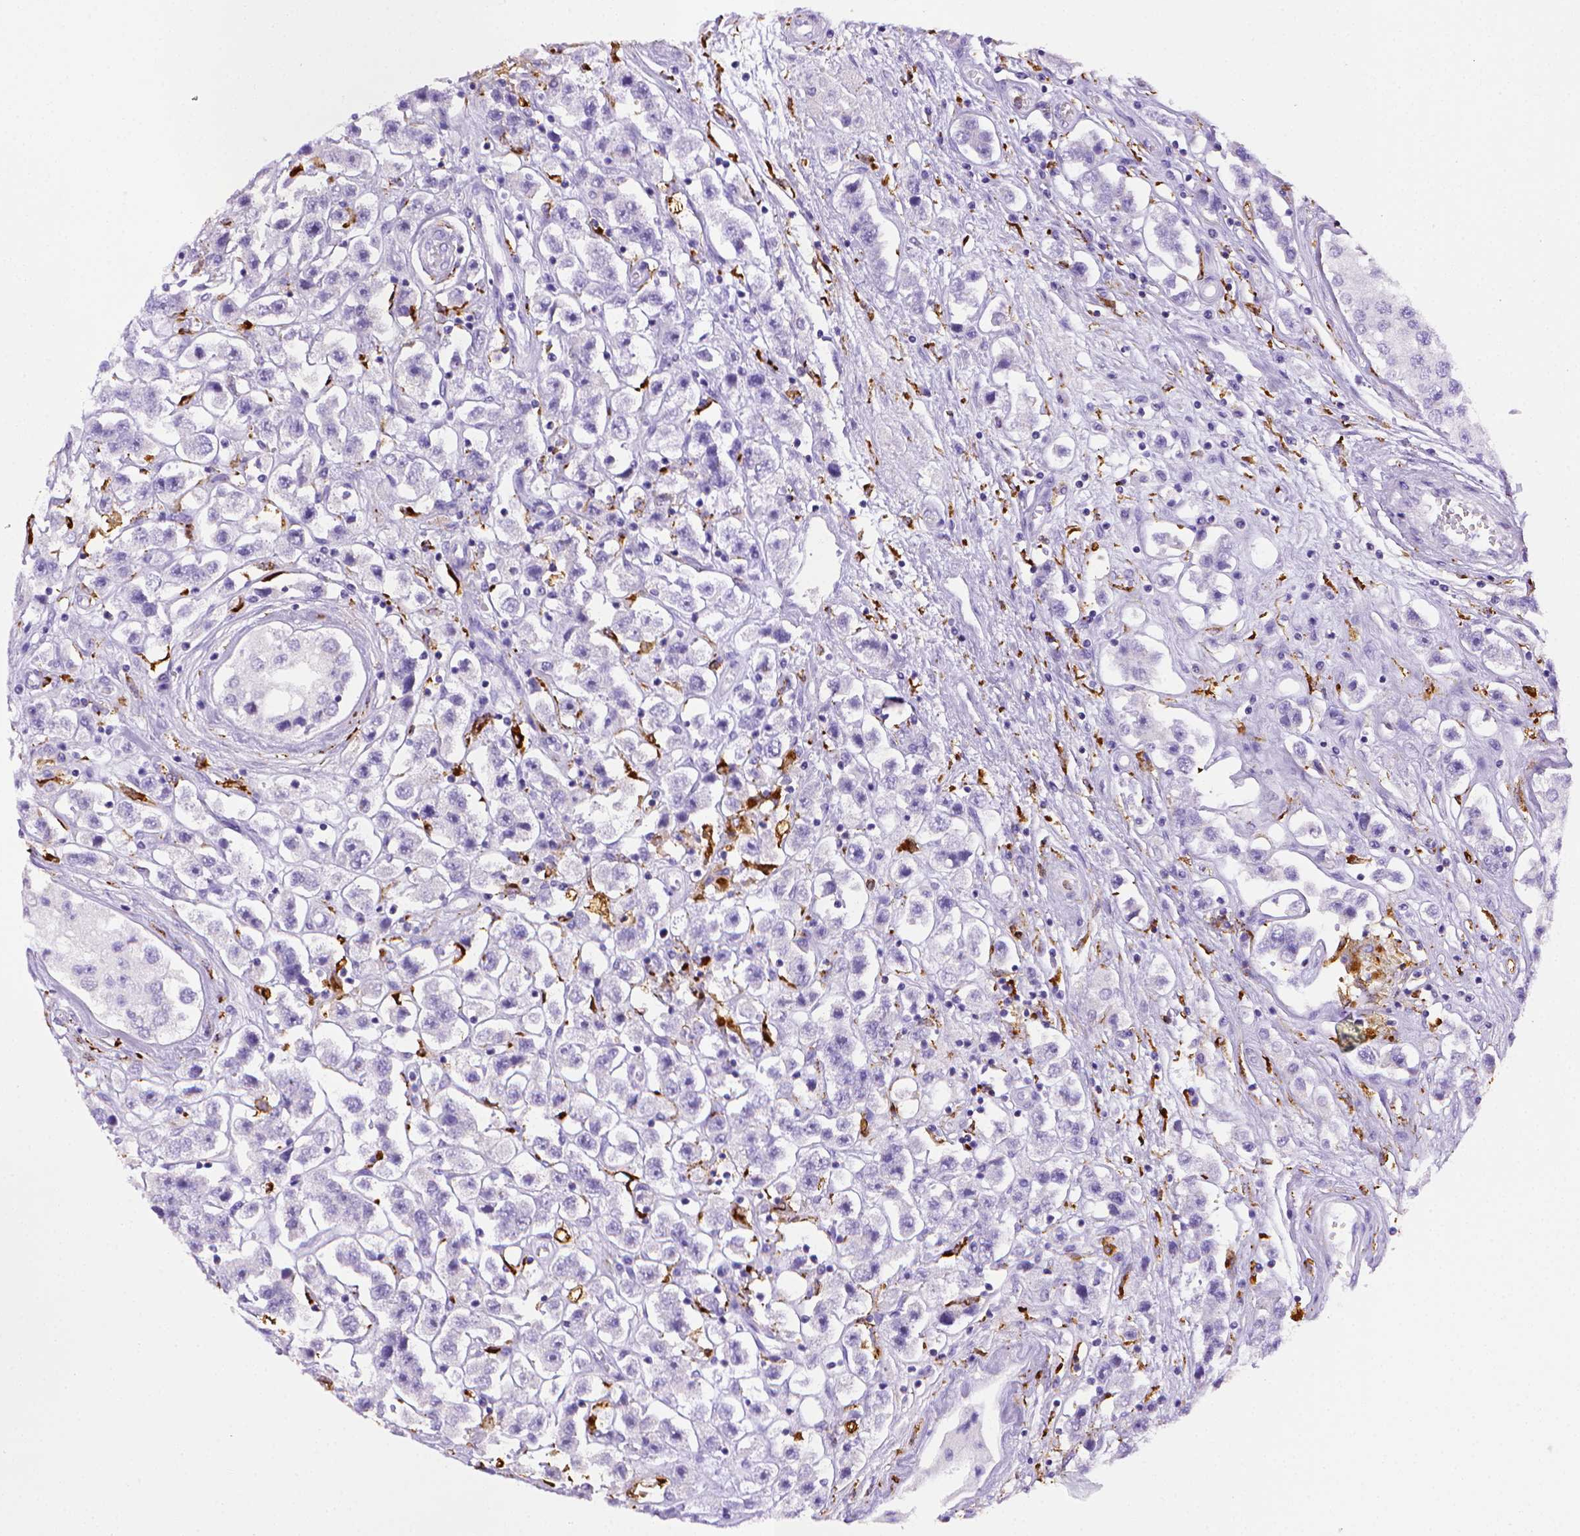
{"staining": {"intensity": "negative", "quantity": "none", "location": "none"}, "tissue": "testis cancer", "cell_type": "Tumor cells", "image_type": "cancer", "snomed": [{"axis": "morphology", "description": "Seminoma, NOS"}, {"axis": "topography", "description": "Testis"}], "caption": "Immunohistochemistry photomicrograph of neoplastic tissue: testis cancer stained with DAB demonstrates no significant protein positivity in tumor cells.", "gene": "CD68", "patient": {"sex": "male", "age": 45}}